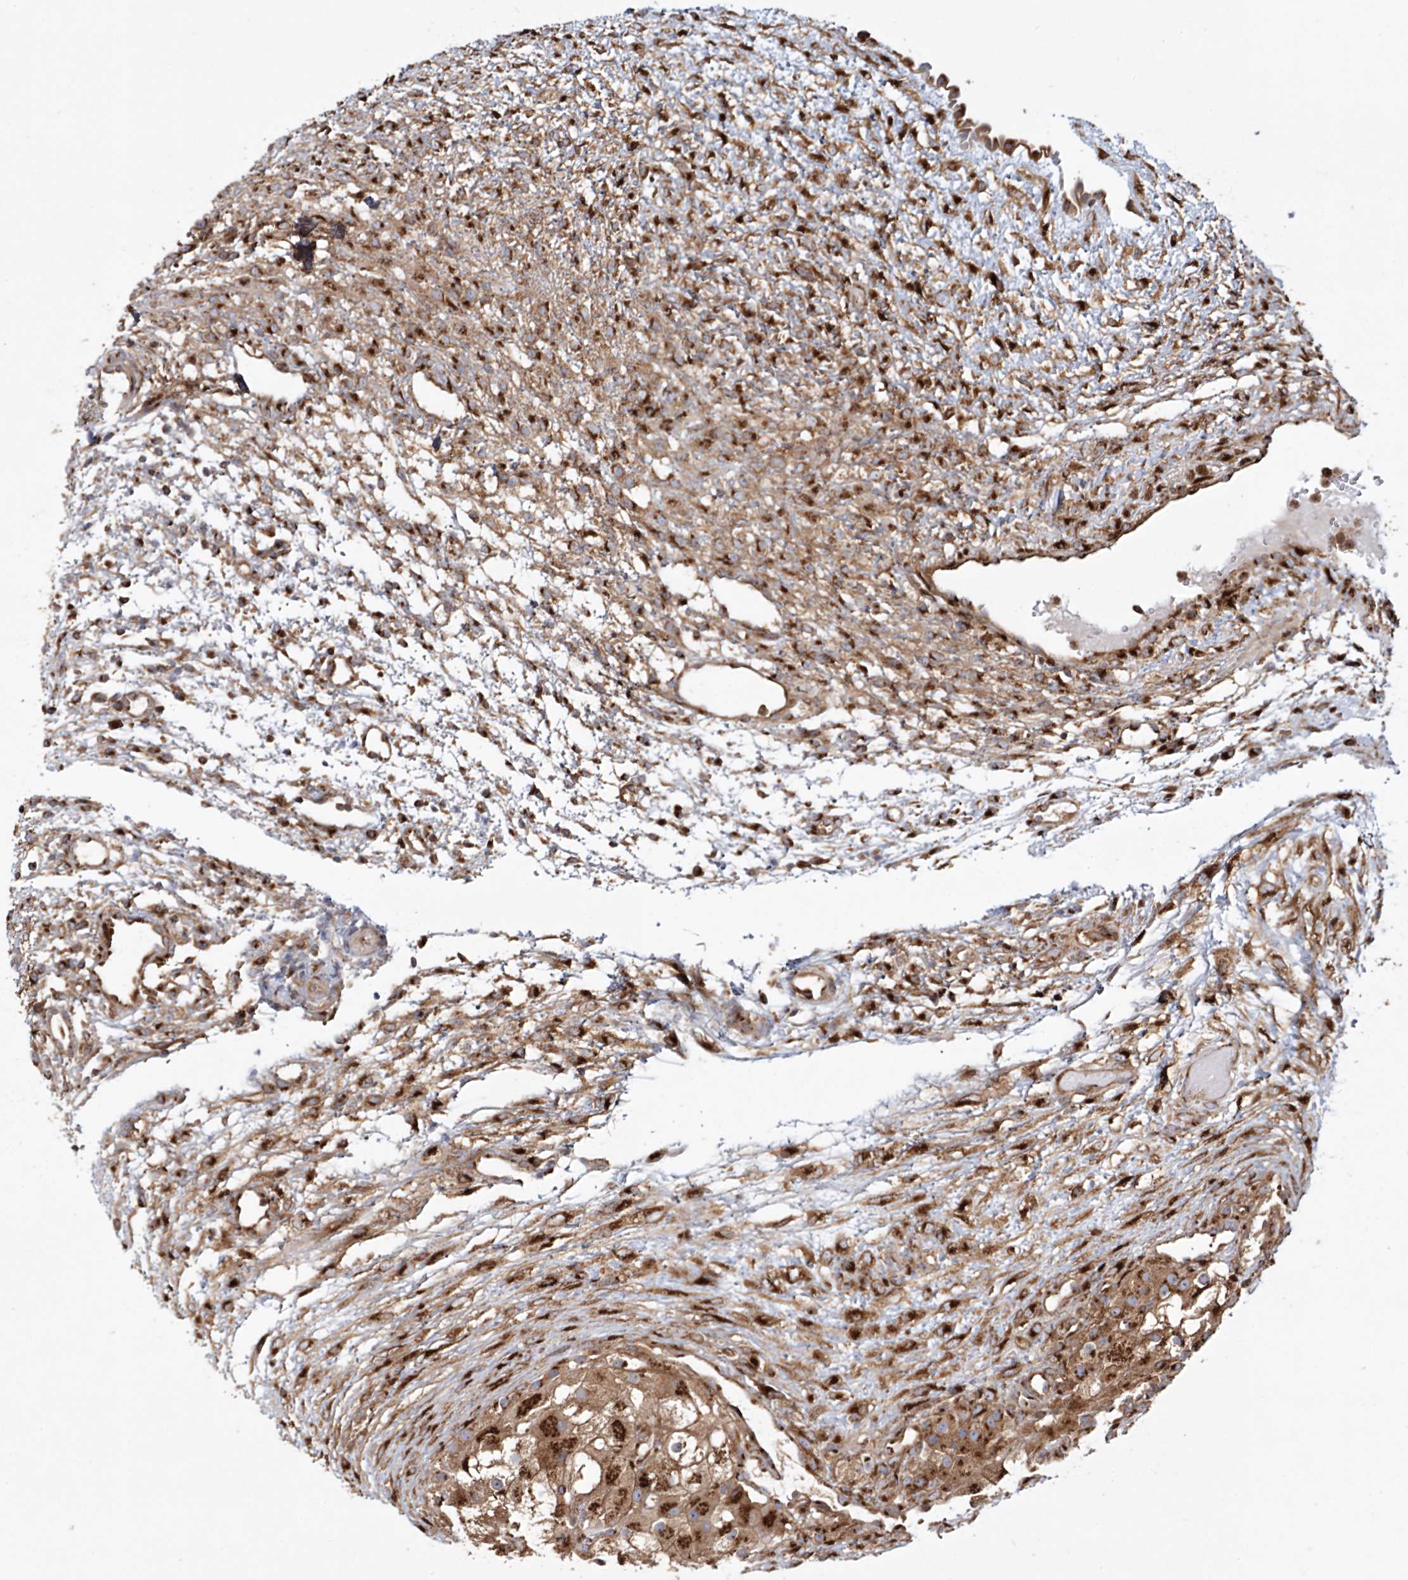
{"staining": {"intensity": "moderate", "quantity": ">75%", "location": "cytoplasmic/membranous"}, "tissue": "ovary", "cell_type": "Ovarian stroma cells", "image_type": "normal", "snomed": [{"axis": "morphology", "description": "Normal tissue, NOS"}, {"axis": "morphology", "description": "Cyst, NOS"}, {"axis": "topography", "description": "Ovary"}], "caption": "IHC micrograph of benign ovary: human ovary stained using immunohistochemistry (IHC) exhibits medium levels of moderate protein expression localized specifically in the cytoplasmic/membranous of ovarian stroma cells, appearing as a cytoplasmic/membranous brown color.", "gene": "ARCN1", "patient": {"sex": "female", "age": 18}}